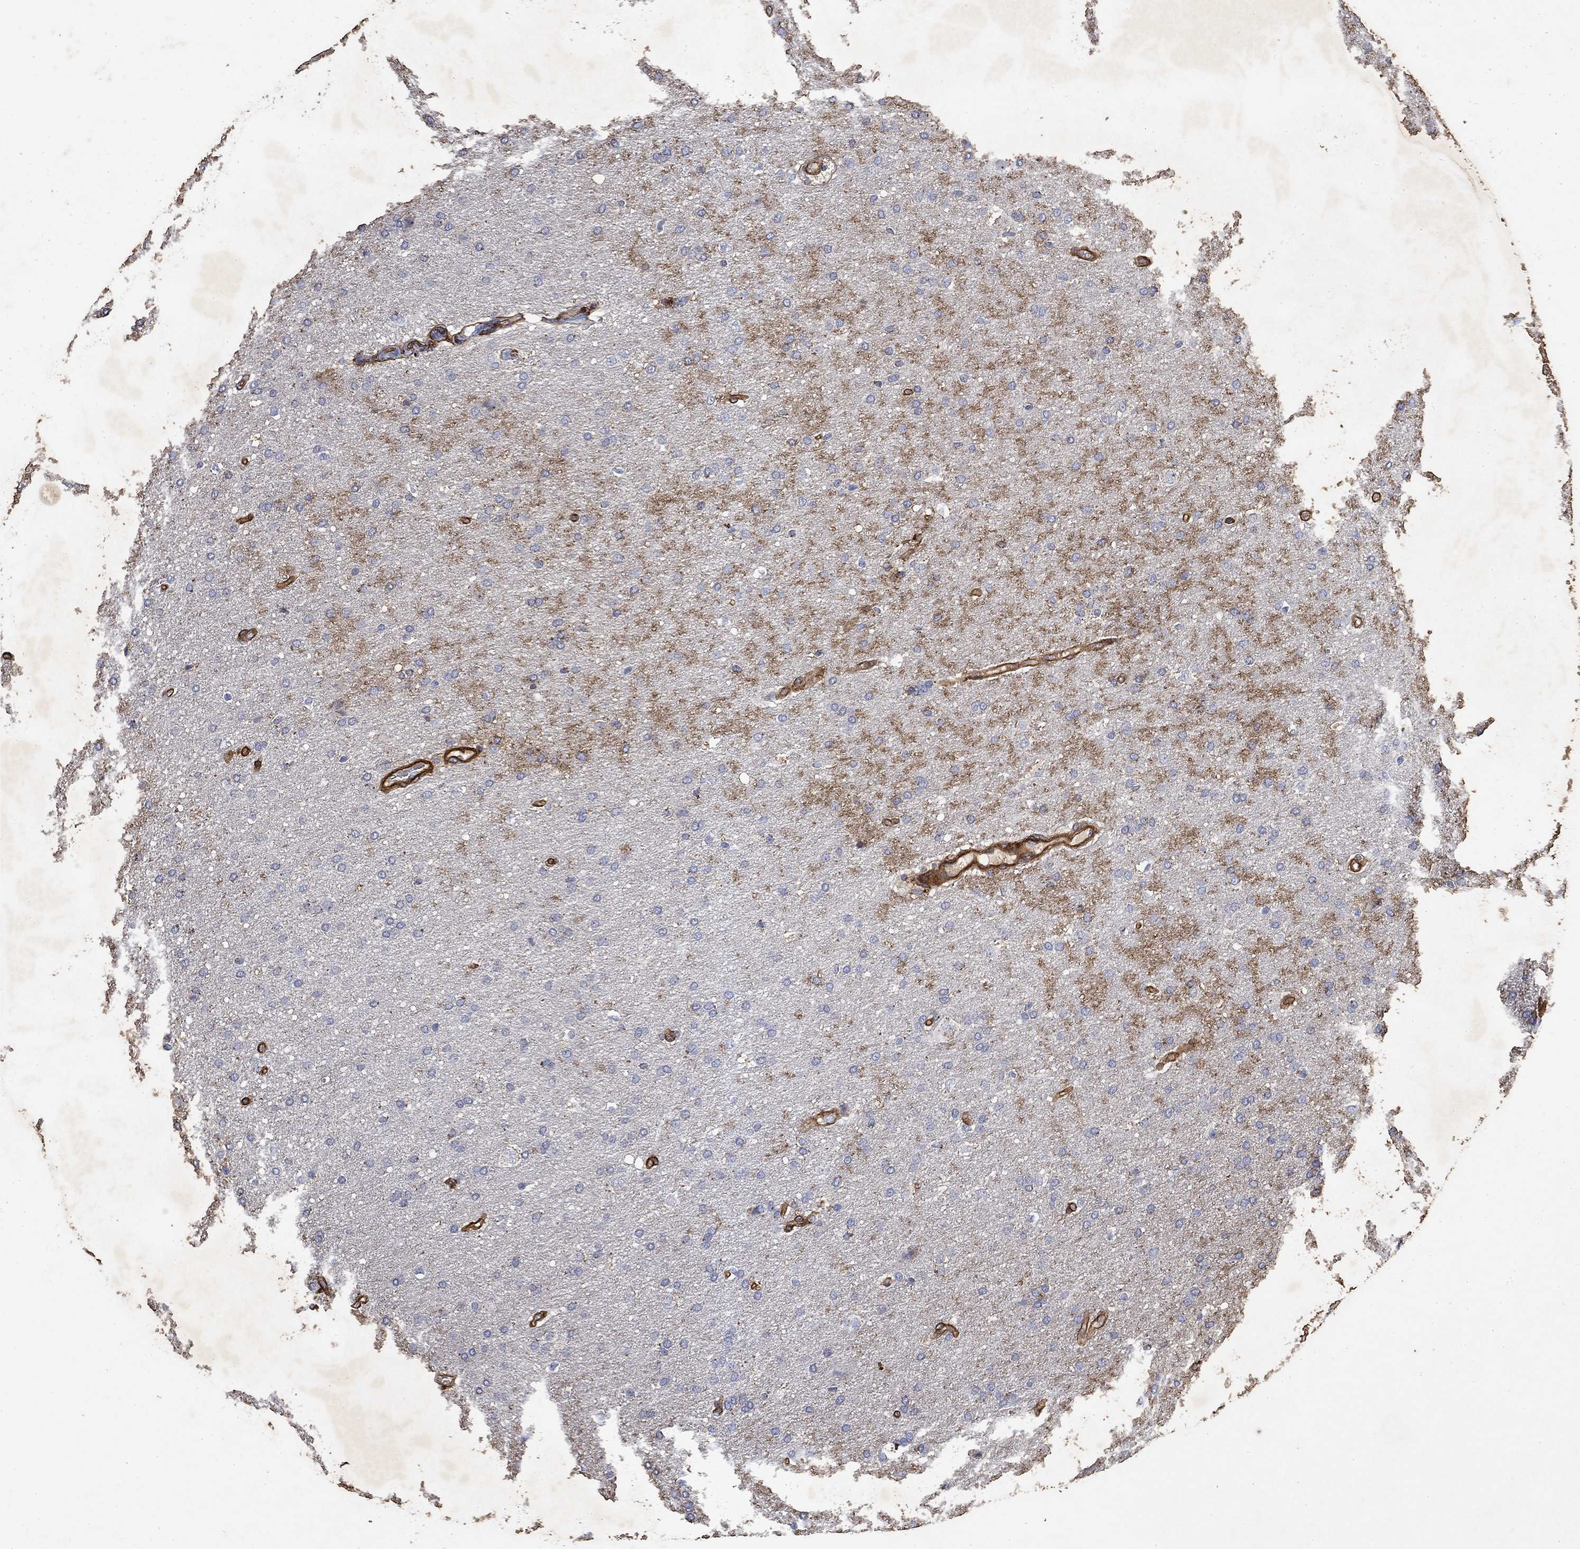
{"staining": {"intensity": "negative", "quantity": "none", "location": "none"}, "tissue": "glioma", "cell_type": "Tumor cells", "image_type": "cancer", "snomed": [{"axis": "morphology", "description": "Glioma, malignant, Low grade"}, {"axis": "topography", "description": "Brain"}], "caption": "The micrograph reveals no significant staining in tumor cells of glioma. (Stains: DAB immunohistochemistry (IHC) with hematoxylin counter stain, Microscopy: brightfield microscopy at high magnification).", "gene": "COL4A2", "patient": {"sex": "female", "age": 37}}